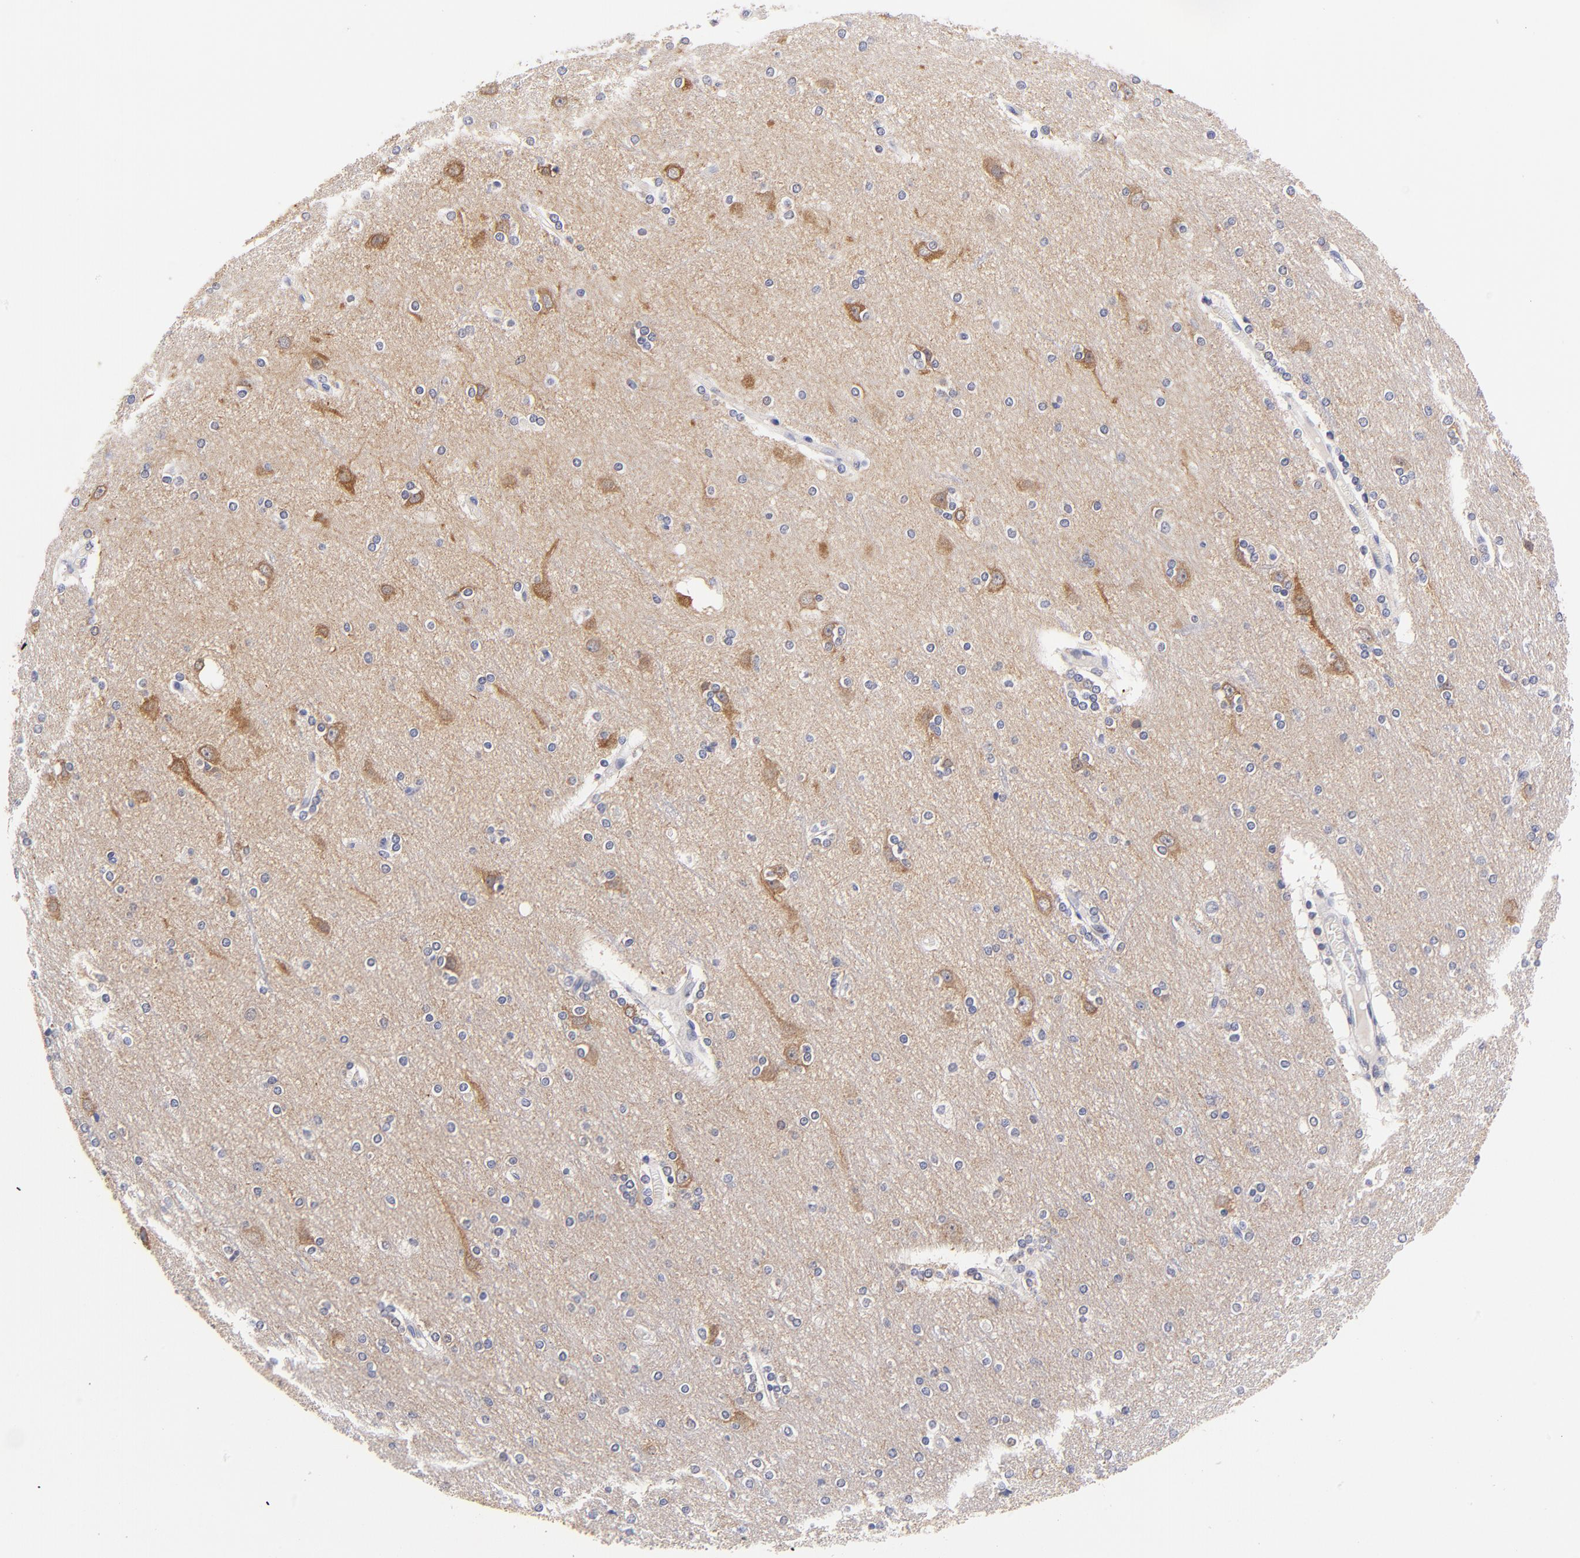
{"staining": {"intensity": "negative", "quantity": "none", "location": "none"}, "tissue": "cerebral cortex", "cell_type": "Endothelial cells", "image_type": "normal", "snomed": [{"axis": "morphology", "description": "Normal tissue, NOS"}, {"axis": "topography", "description": "Cerebral cortex"}], "caption": "Protein analysis of unremarkable cerebral cortex reveals no significant expression in endothelial cells. The staining was performed using DAB (3,3'-diaminobenzidine) to visualize the protein expression in brown, while the nuclei were stained in blue with hematoxylin (Magnification: 20x).", "gene": "ZNF155", "patient": {"sex": "female", "age": 54}}